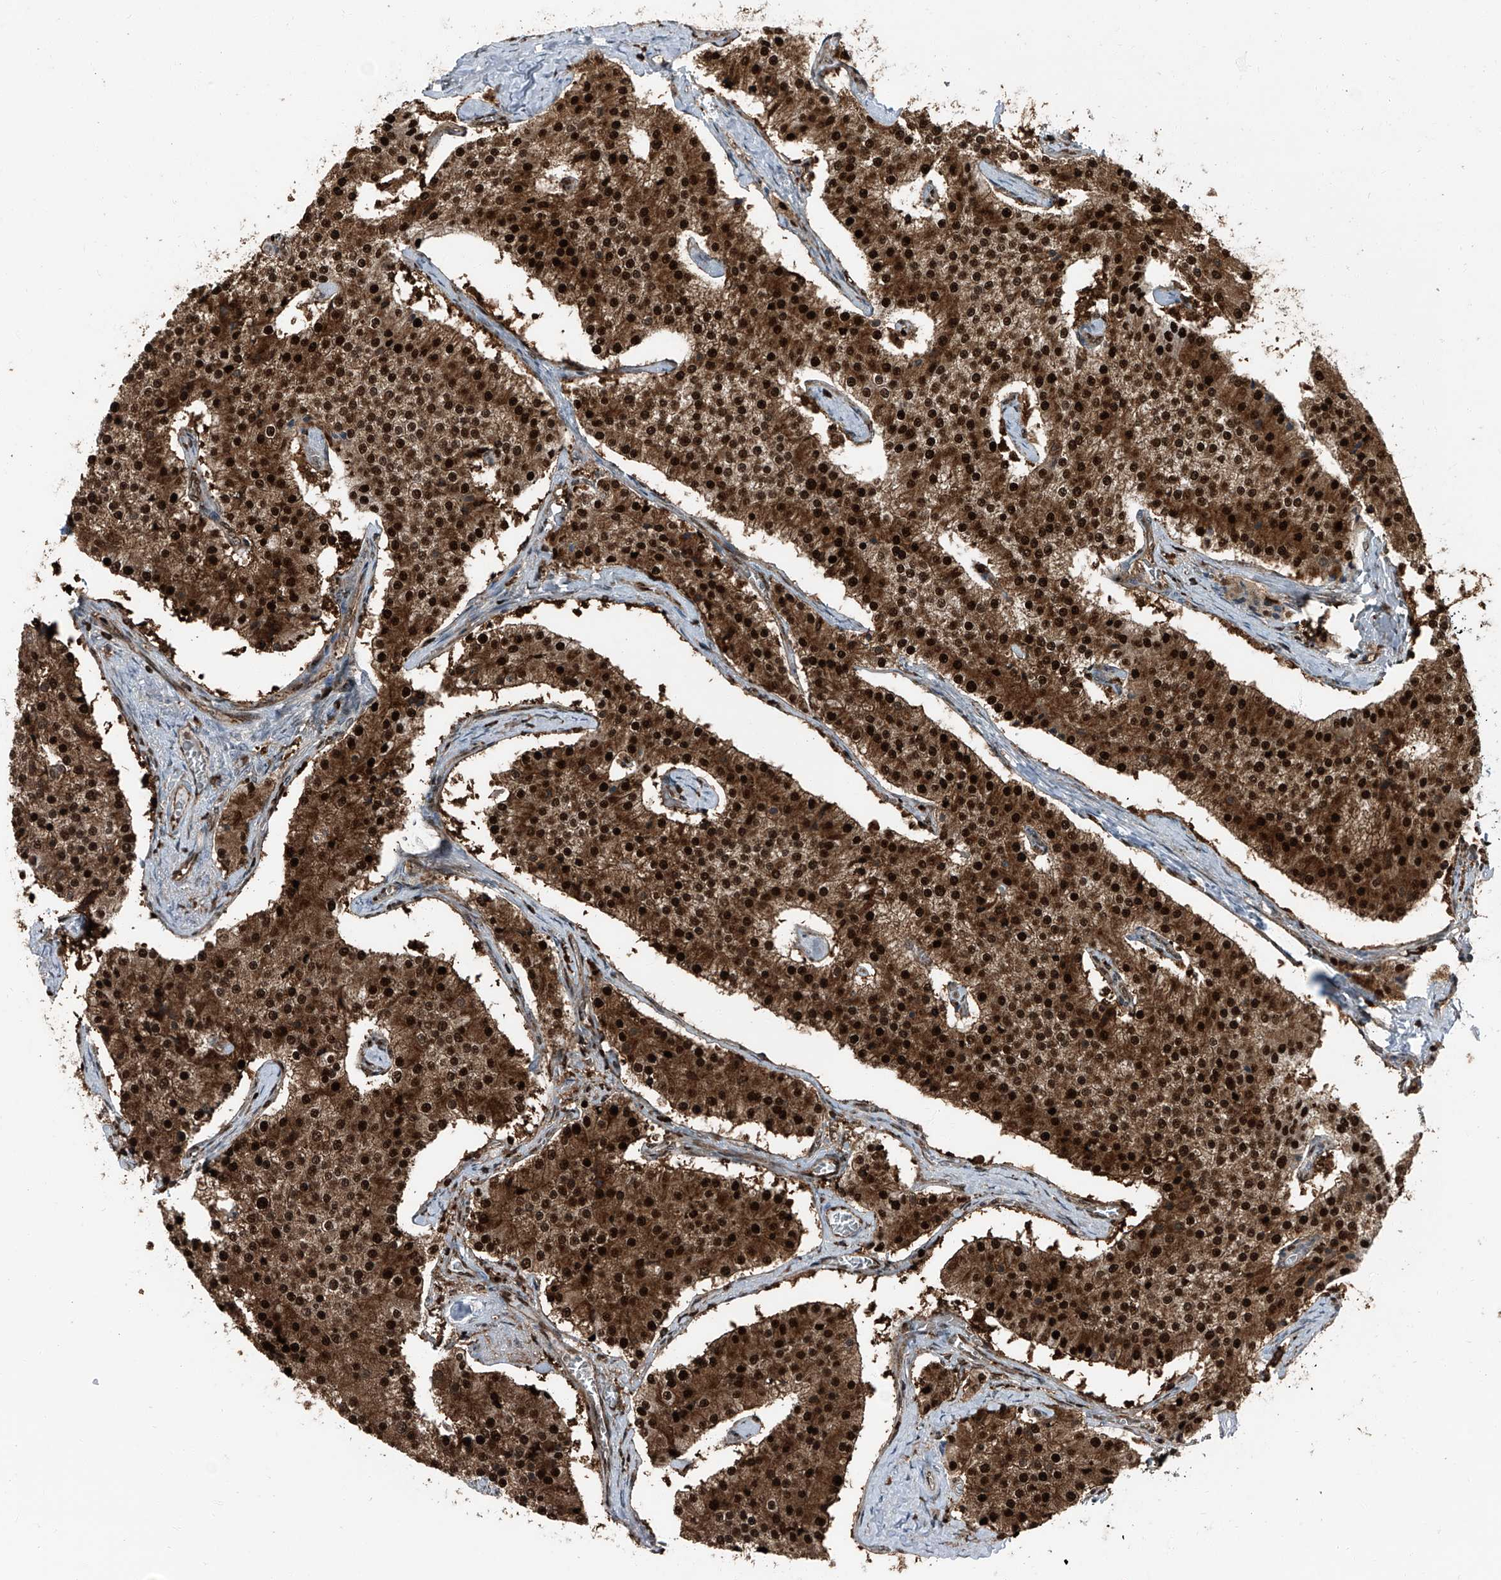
{"staining": {"intensity": "strong", "quantity": ">75%", "location": "cytoplasmic/membranous,nuclear"}, "tissue": "carcinoid", "cell_type": "Tumor cells", "image_type": "cancer", "snomed": [{"axis": "morphology", "description": "Carcinoid, malignant, NOS"}, {"axis": "topography", "description": "Colon"}], "caption": "Carcinoid stained with a brown dye demonstrates strong cytoplasmic/membranous and nuclear positive positivity in approximately >75% of tumor cells.", "gene": "PSMB10", "patient": {"sex": "female", "age": 52}}